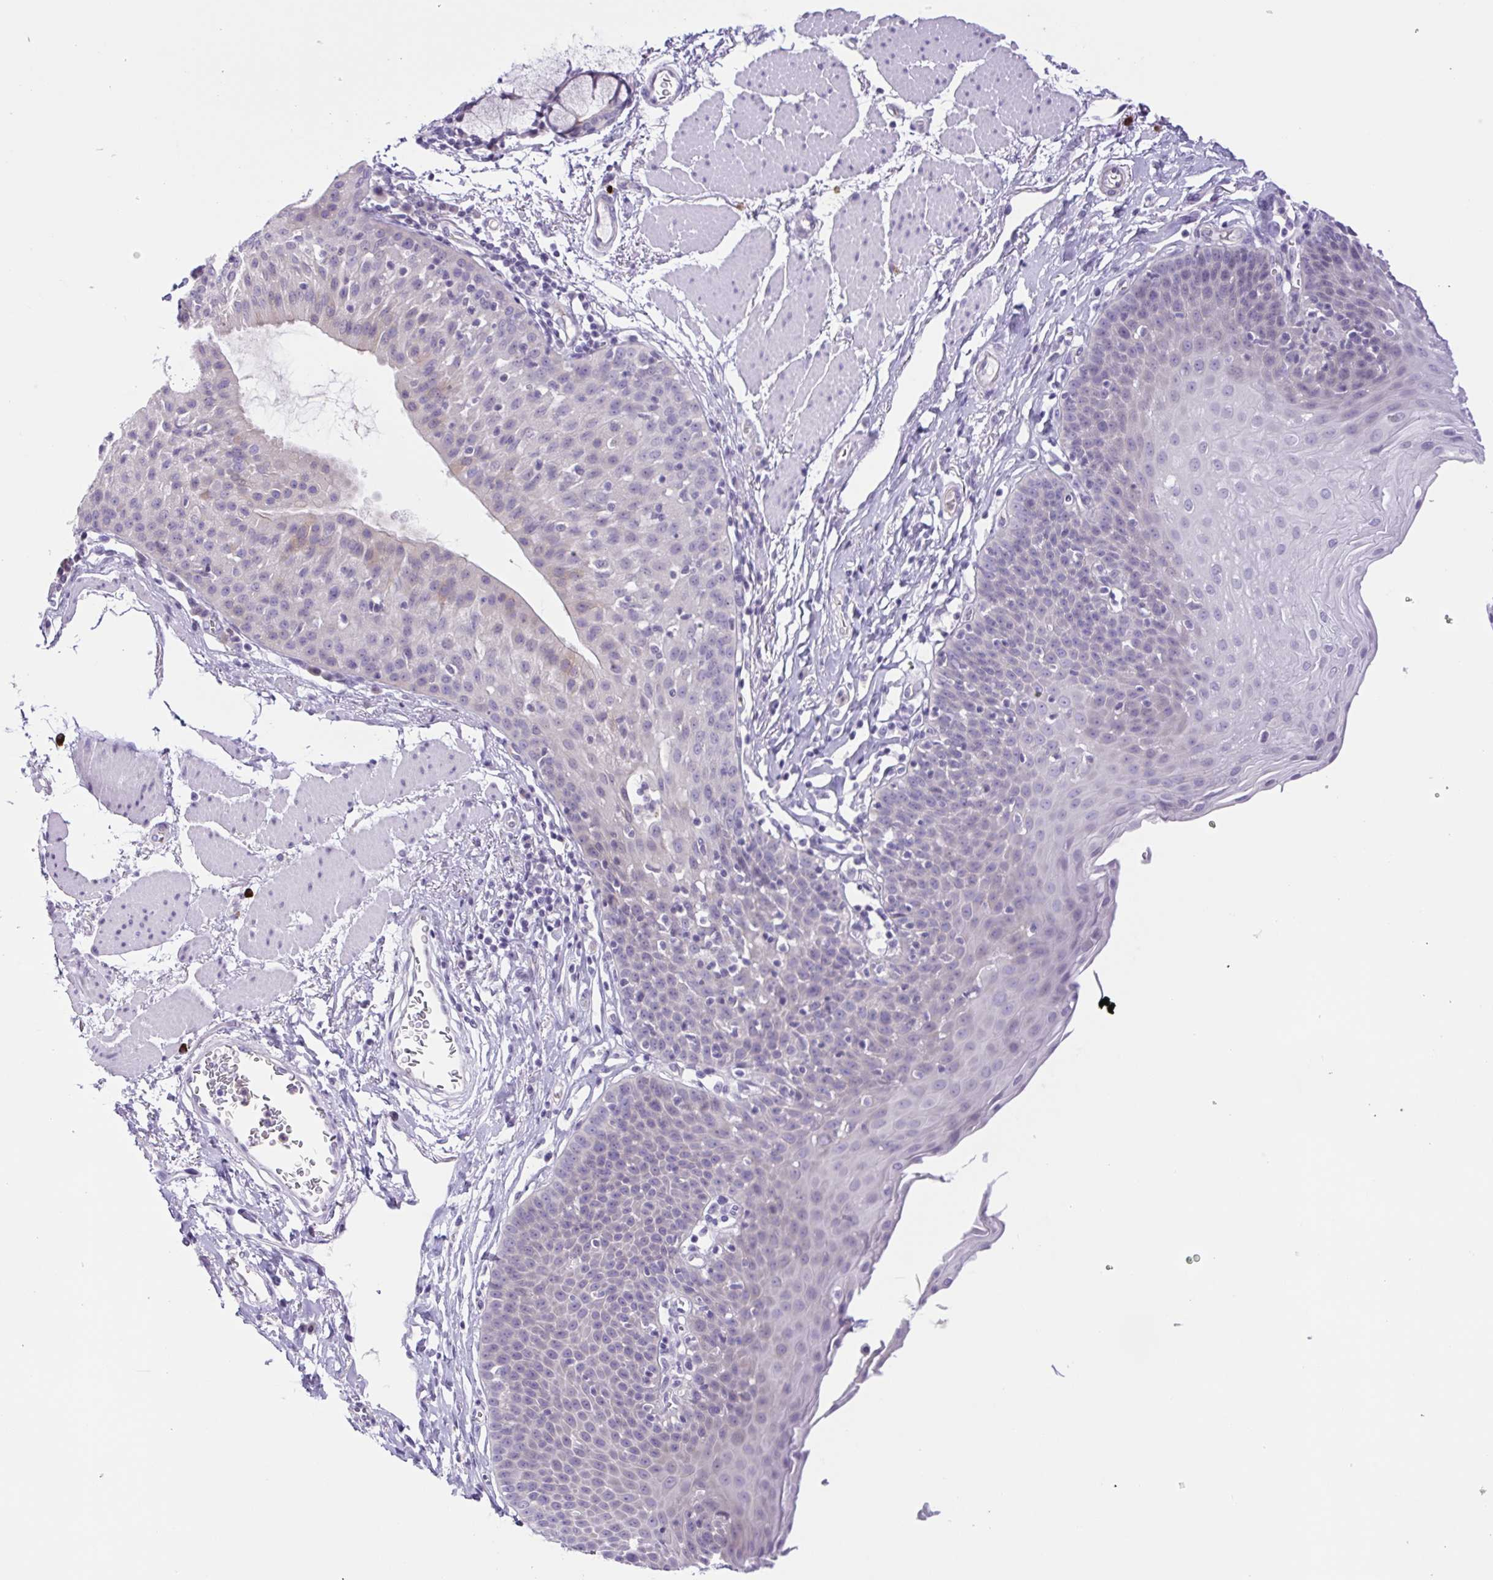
{"staining": {"intensity": "negative", "quantity": "none", "location": "none"}, "tissue": "esophagus", "cell_type": "Squamous epithelial cells", "image_type": "normal", "snomed": [{"axis": "morphology", "description": "Normal tissue, NOS"}, {"axis": "topography", "description": "Esophagus"}], "caption": "This is an IHC photomicrograph of unremarkable human esophagus. There is no staining in squamous epithelial cells.", "gene": "FAM177B", "patient": {"sex": "female", "age": 81}}